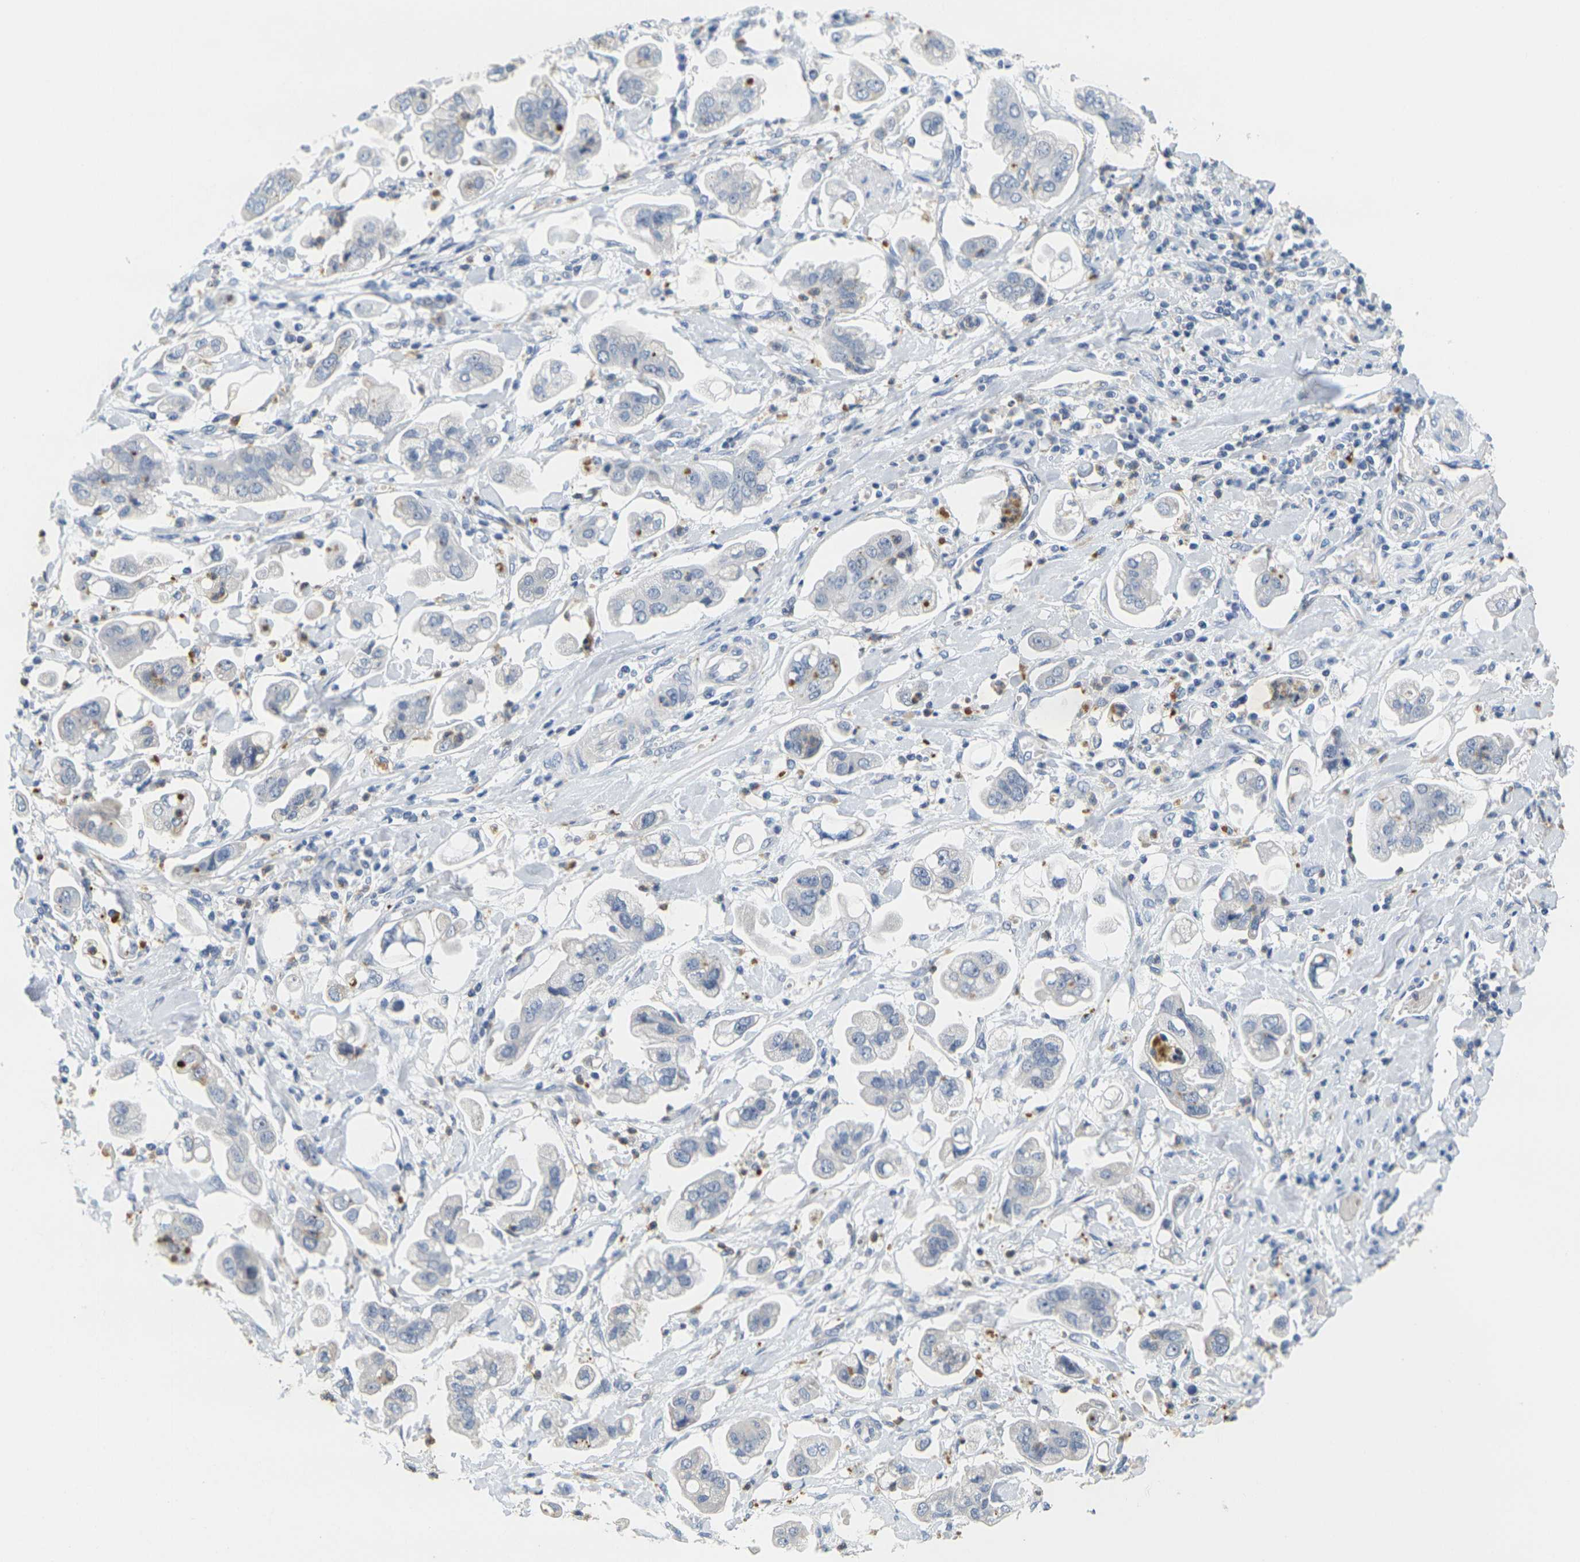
{"staining": {"intensity": "negative", "quantity": "none", "location": "none"}, "tissue": "stomach cancer", "cell_type": "Tumor cells", "image_type": "cancer", "snomed": [{"axis": "morphology", "description": "Adenocarcinoma, NOS"}, {"axis": "topography", "description": "Stomach"}], "caption": "A photomicrograph of stomach cancer (adenocarcinoma) stained for a protein exhibits no brown staining in tumor cells.", "gene": "KLK5", "patient": {"sex": "male", "age": 62}}